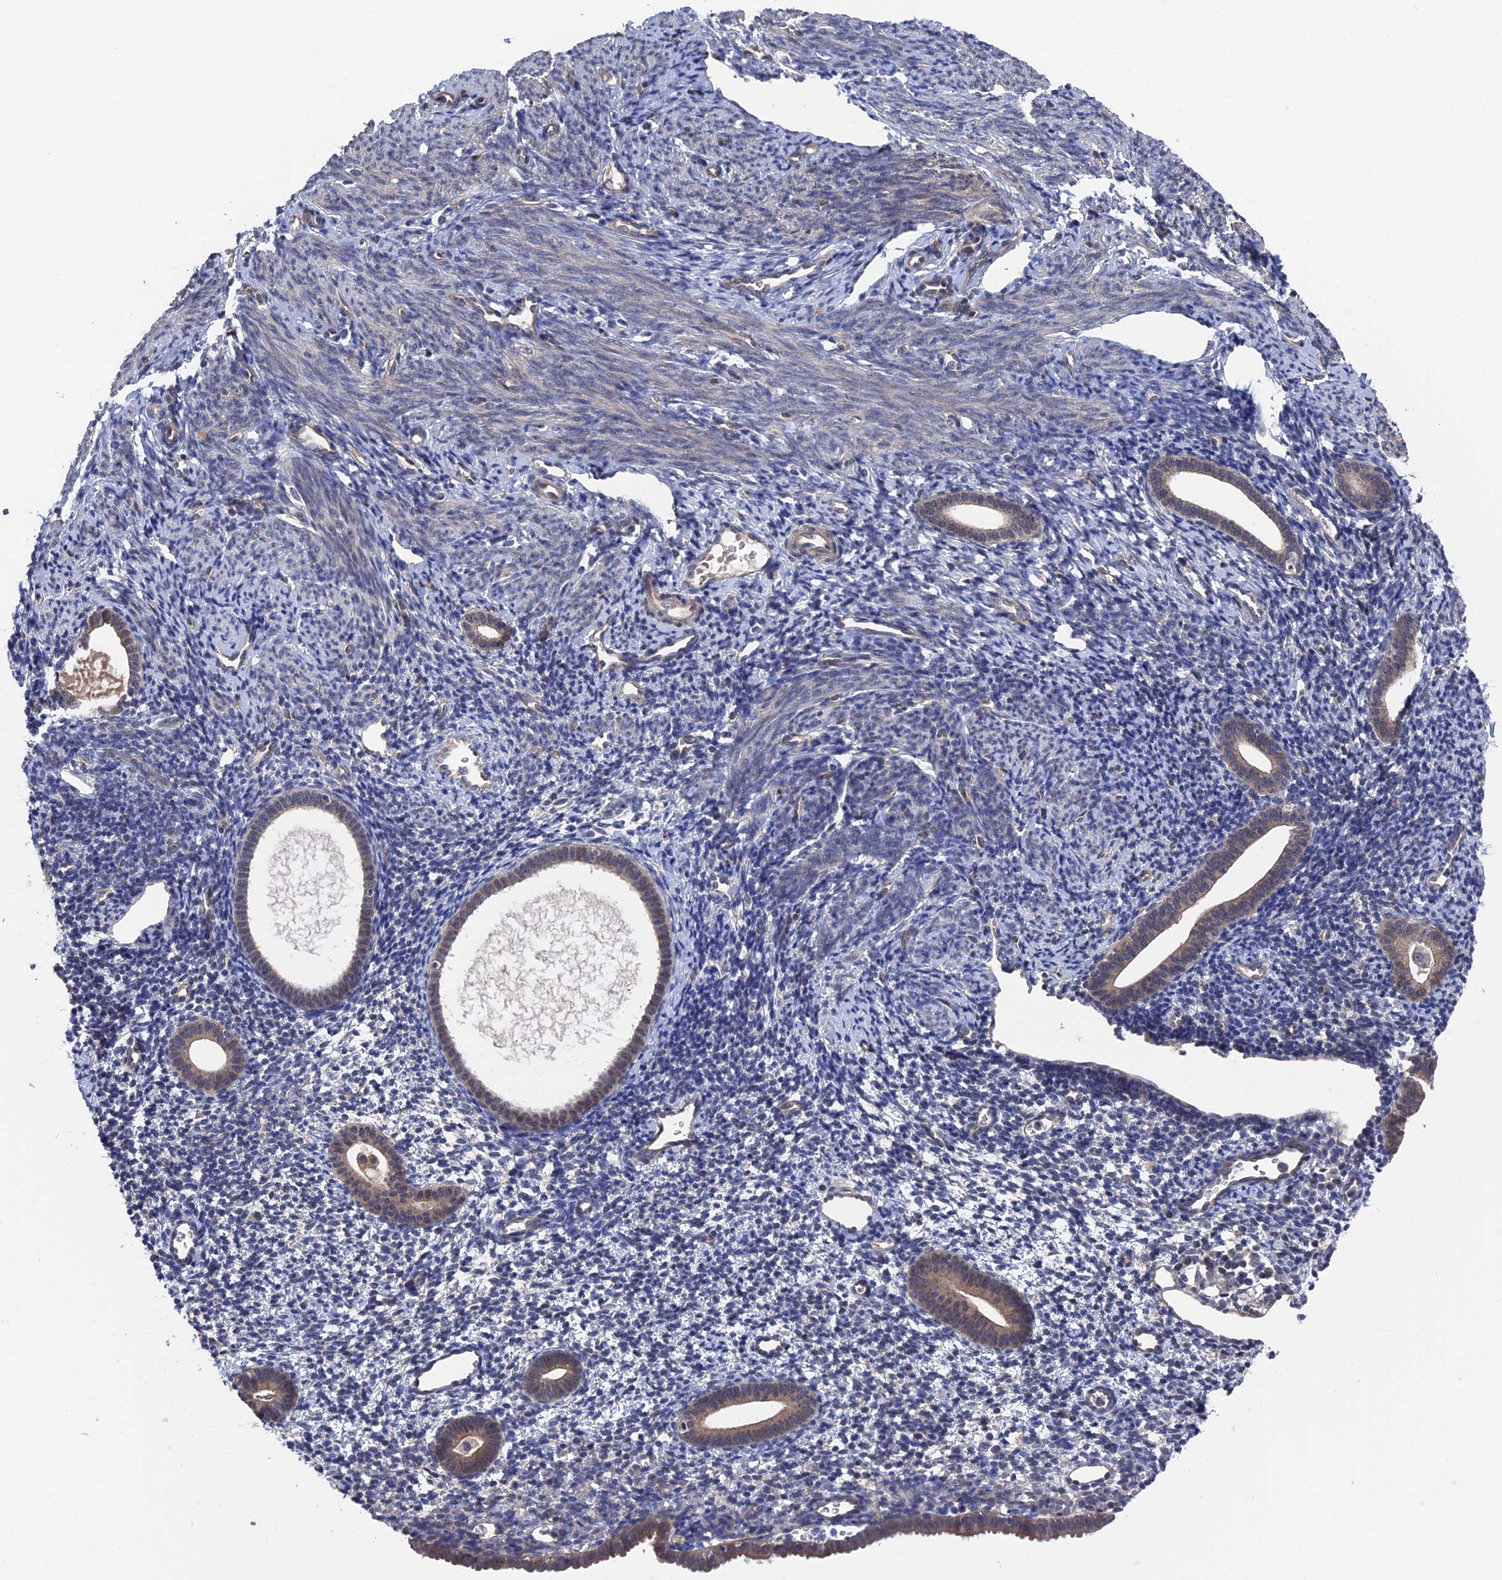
{"staining": {"intensity": "negative", "quantity": "none", "location": "none"}, "tissue": "endometrium", "cell_type": "Cells in endometrial stroma", "image_type": "normal", "snomed": [{"axis": "morphology", "description": "Normal tissue, NOS"}, {"axis": "topography", "description": "Endometrium"}], "caption": "Immunohistochemistry histopathology image of normal endometrium: endometrium stained with DAB (3,3'-diaminobenzidine) demonstrates no significant protein positivity in cells in endometrial stroma.", "gene": "NUTF2", "patient": {"sex": "female", "age": 56}}